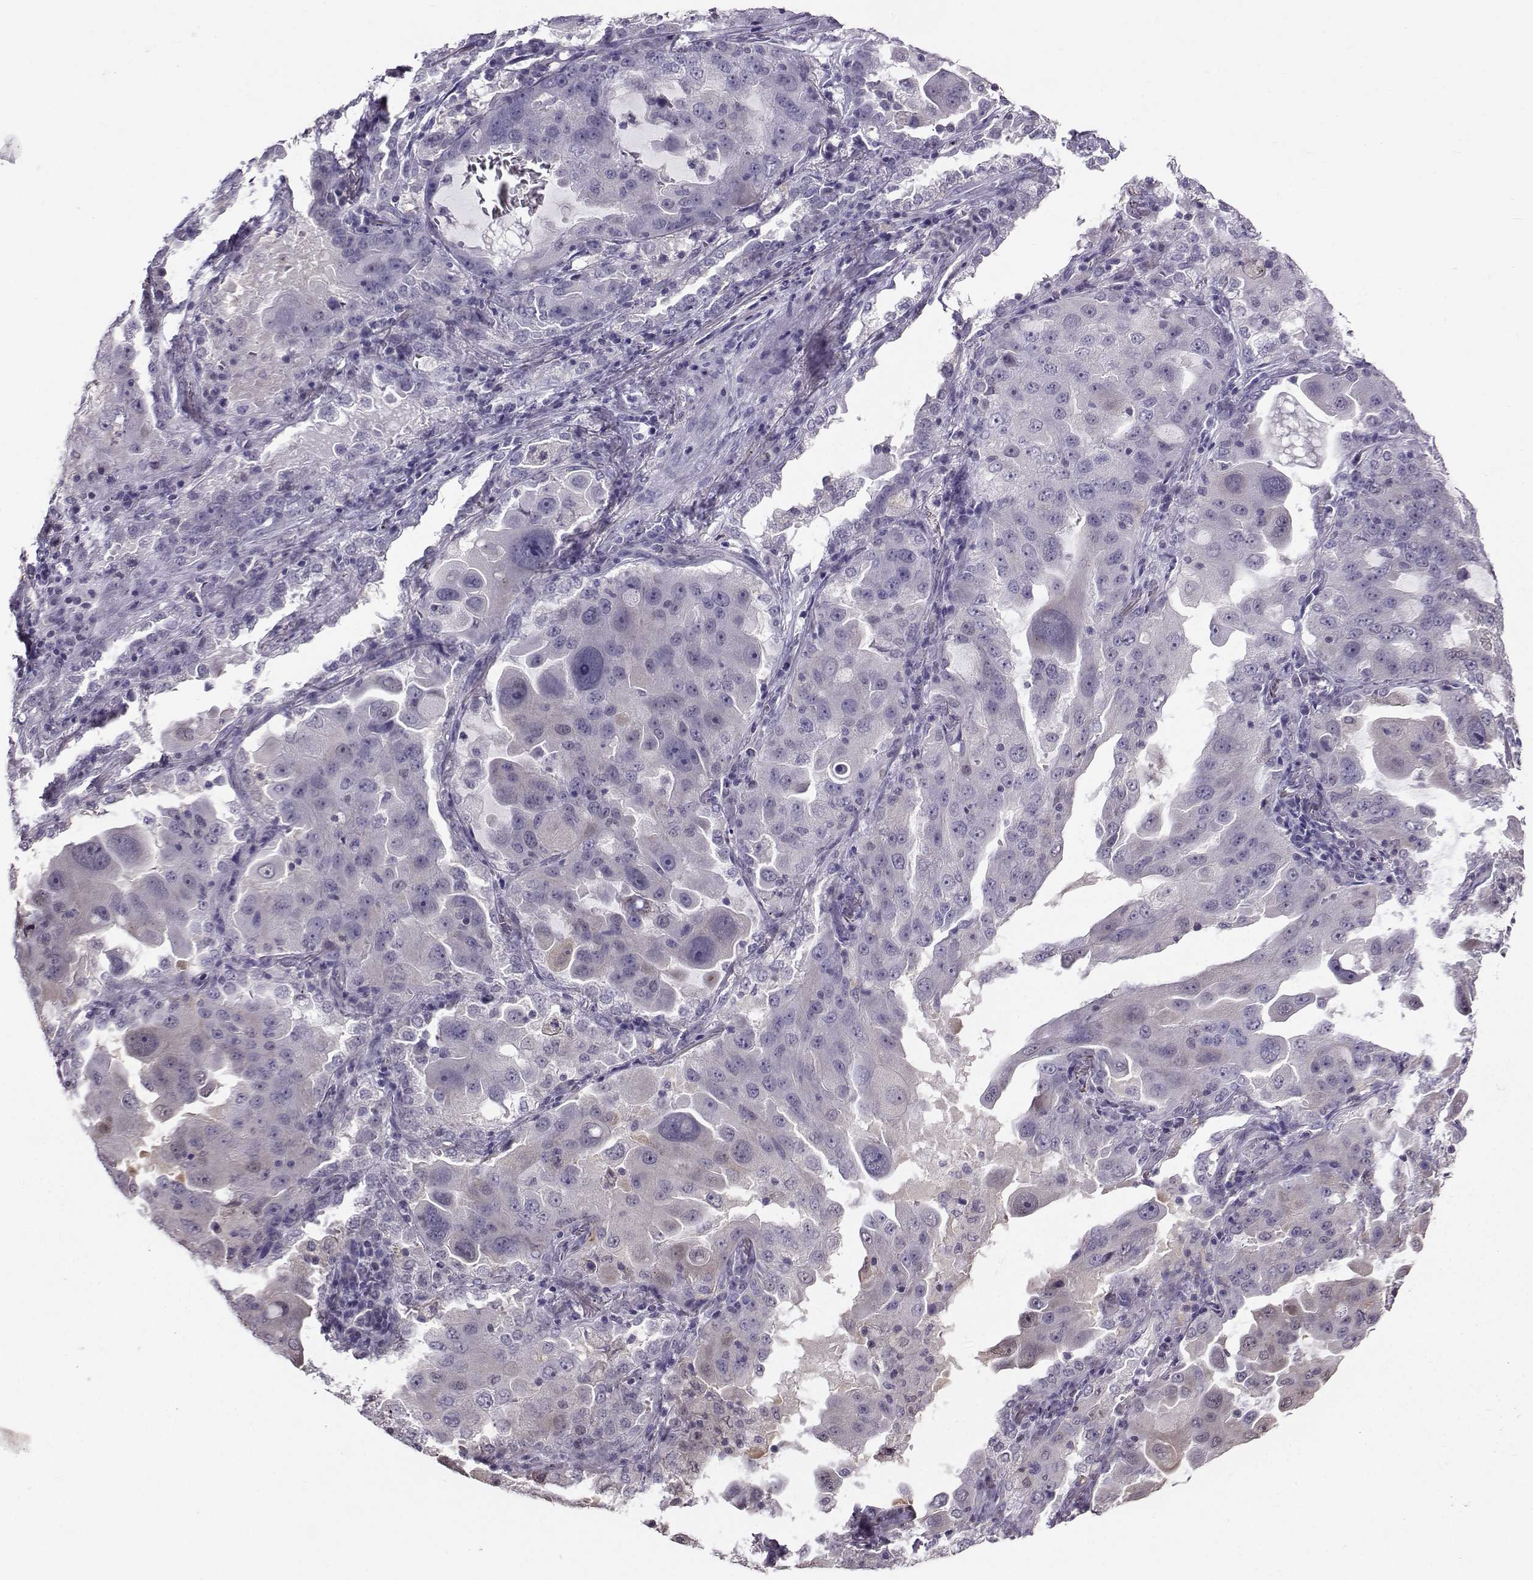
{"staining": {"intensity": "negative", "quantity": "none", "location": "none"}, "tissue": "lung cancer", "cell_type": "Tumor cells", "image_type": "cancer", "snomed": [{"axis": "morphology", "description": "Adenocarcinoma, NOS"}, {"axis": "topography", "description": "Lung"}], "caption": "Immunohistochemistry histopathology image of neoplastic tissue: human lung adenocarcinoma stained with DAB demonstrates no significant protein expression in tumor cells.", "gene": "PGK1", "patient": {"sex": "female", "age": 61}}